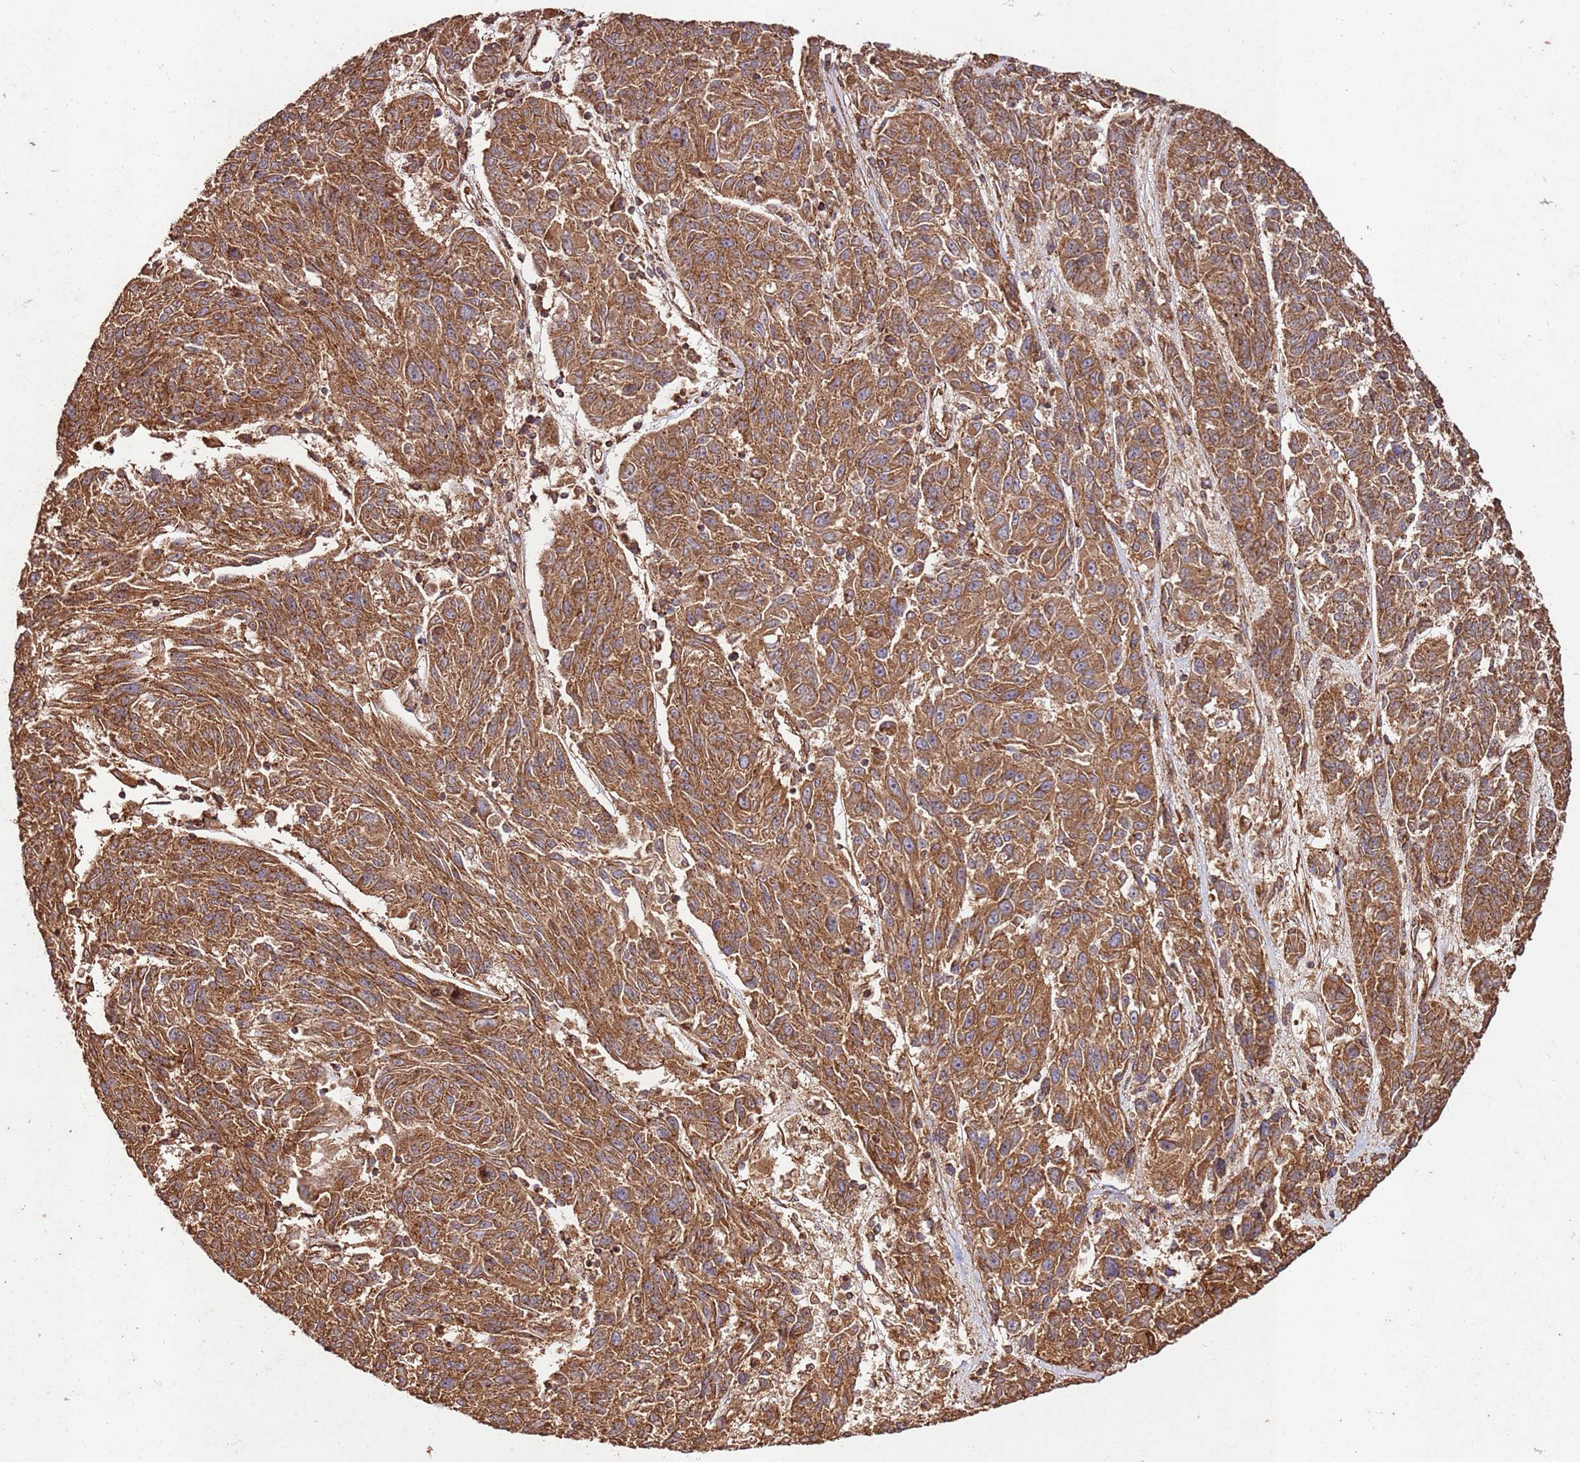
{"staining": {"intensity": "strong", "quantity": ">75%", "location": "cytoplasmic/membranous"}, "tissue": "melanoma", "cell_type": "Tumor cells", "image_type": "cancer", "snomed": [{"axis": "morphology", "description": "Malignant melanoma, NOS"}, {"axis": "topography", "description": "Skin"}], "caption": "Immunohistochemical staining of melanoma displays high levels of strong cytoplasmic/membranous protein staining in approximately >75% of tumor cells.", "gene": "FAM186A", "patient": {"sex": "male", "age": 53}}